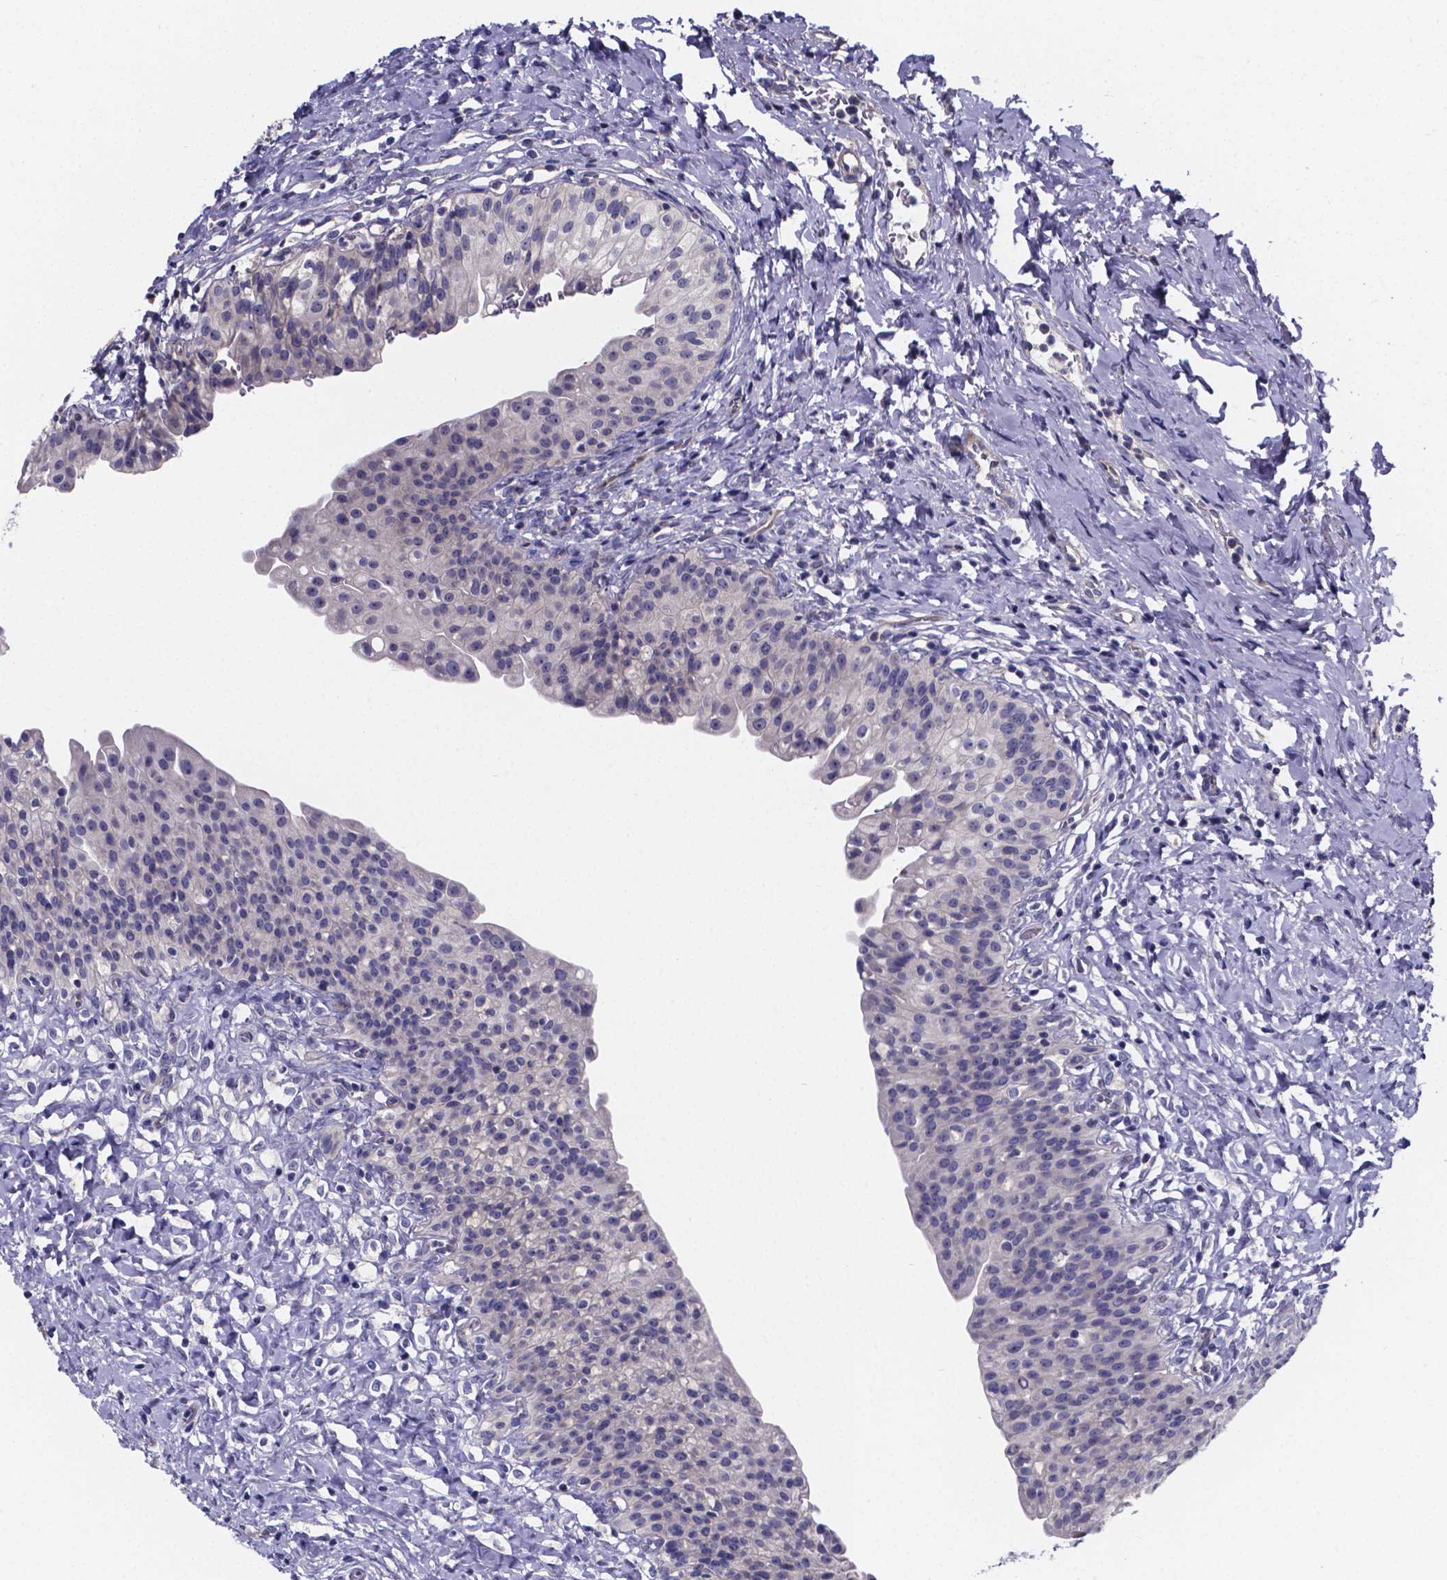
{"staining": {"intensity": "negative", "quantity": "none", "location": "none"}, "tissue": "urinary bladder", "cell_type": "Urothelial cells", "image_type": "normal", "snomed": [{"axis": "morphology", "description": "Normal tissue, NOS"}, {"axis": "topography", "description": "Urinary bladder"}], "caption": "Histopathology image shows no protein staining in urothelial cells of benign urinary bladder.", "gene": "SFRP4", "patient": {"sex": "male", "age": 76}}